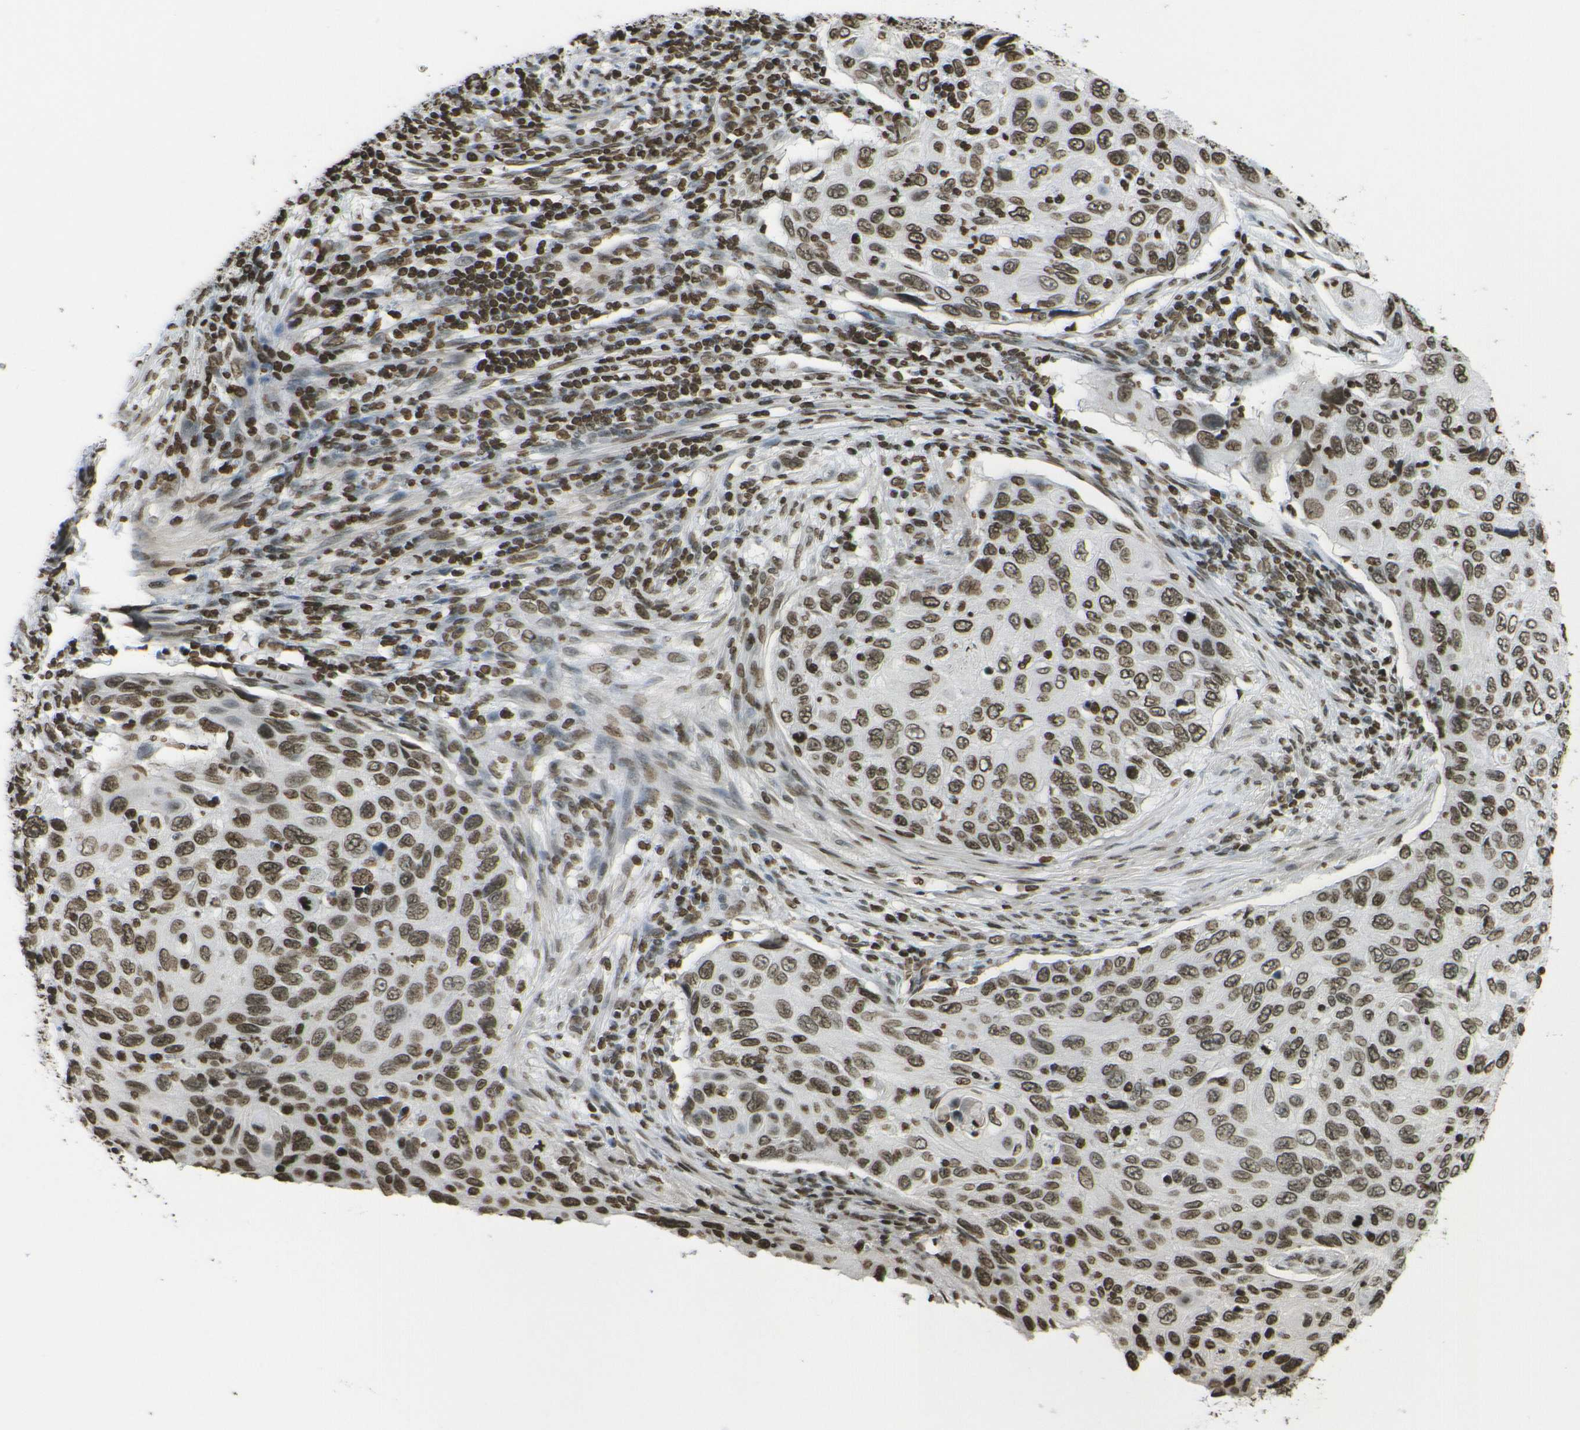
{"staining": {"intensity": "moderate", "quantity": ">75%", "location": "nuclear"}, "tissue": "cervical cancer", "cell_type": "Tumor cells", "image_type": "cancer", "snomed": [{"axis": "morphology", "description": "Squamous cell carcinoma, NOS"}, {"axis": "topography", "description": "Cervix"}], "caption": "A brown stain shows moderate nuclear staining of a protein in cervical cancer (squamous cell carcinoma) tumor cells. (Stains: DAB in brown, nuclei in blue, Microscopy: brightfield microscopy at high magnification).", "gene": "H4C16", "patient": {"sex": "female", "age": 70}}